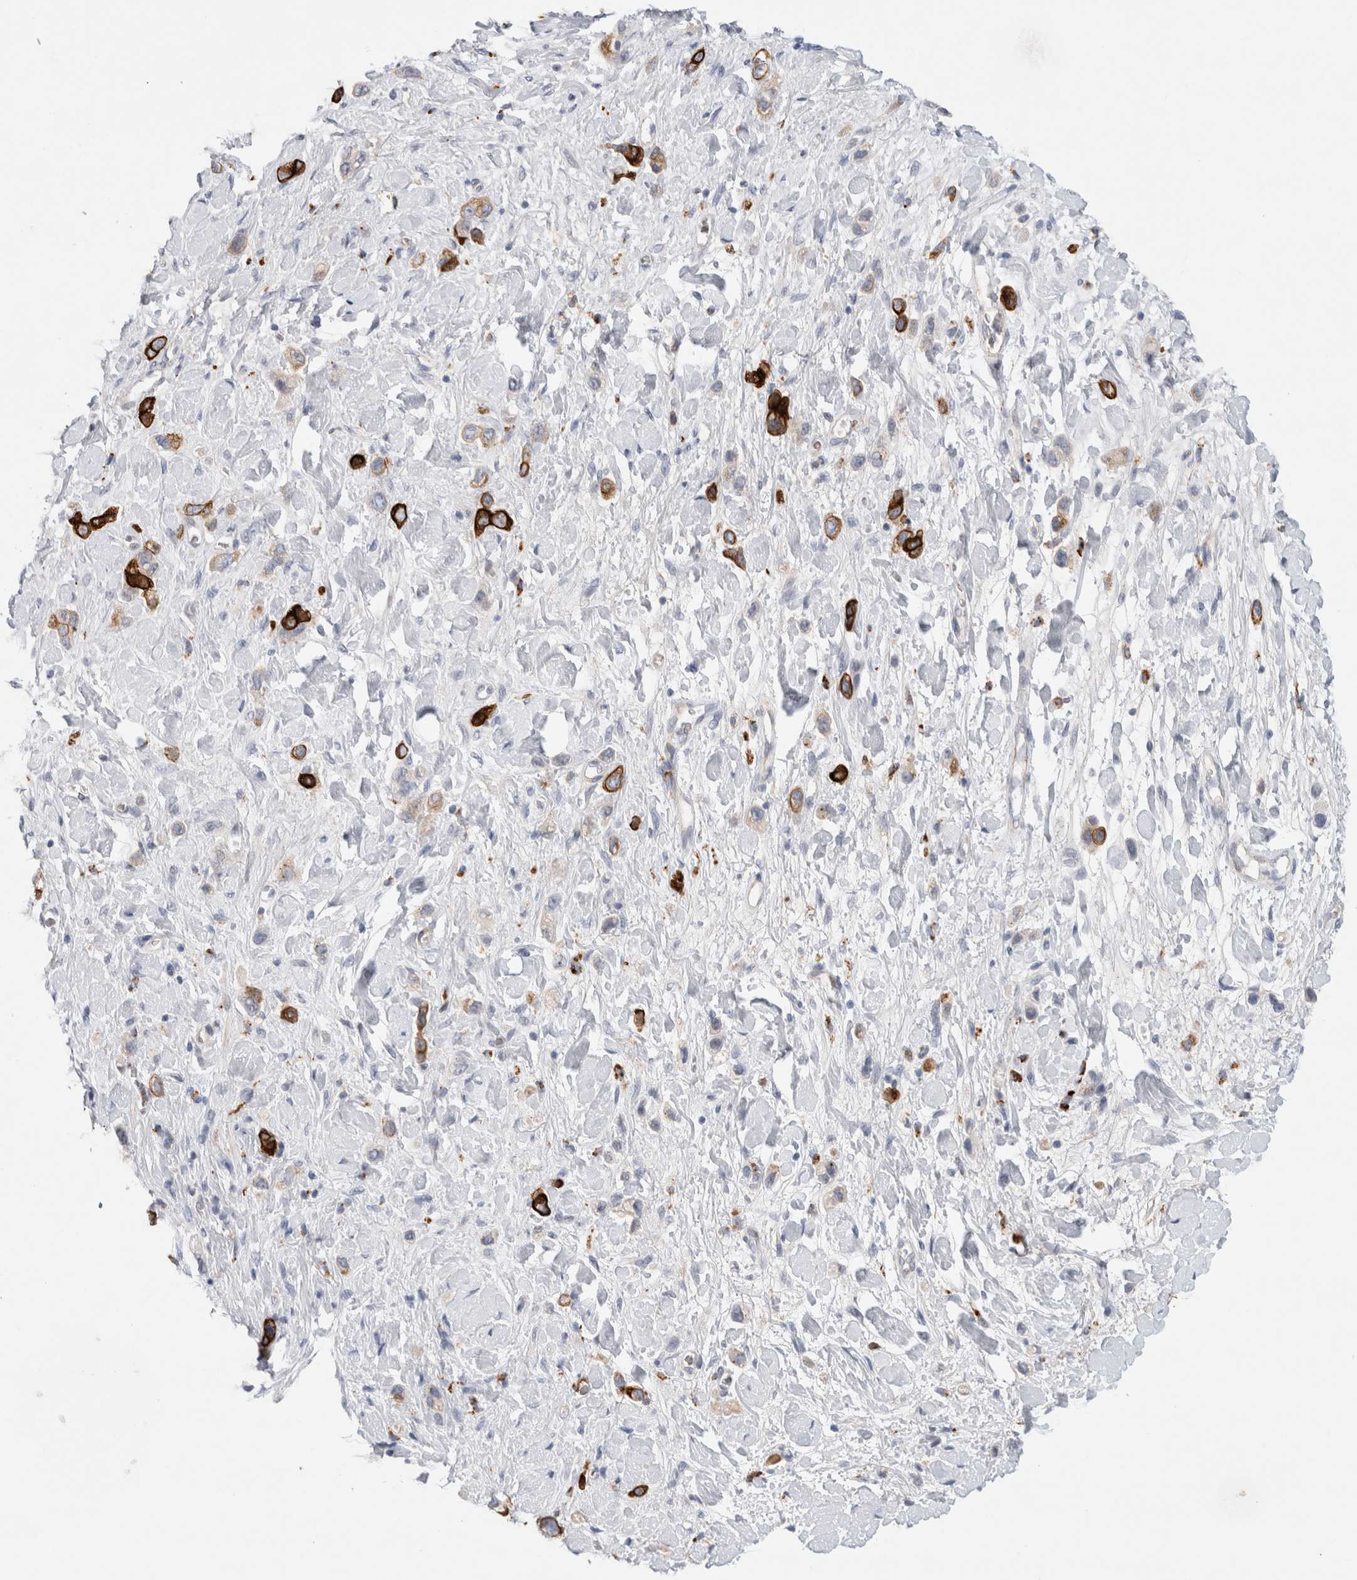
{"staining": {"intensity": "strong", "quantity": "<25%", "location": "cytoplasmic/membranous"}, "tissue": "stomach cancer", "cell_type": "Tumor cells", "image_type": "cancer", "snomed": [{"axis": "morphology", "description": "Adenocarcinoma, NOS"}, {"axis": "topography", "description": "Stomach"}], "caption": "This is a photomicrograph of immunohistochemistry staining of adenocarcinoma (stomach), which shows strong positivity in the cytoplasmic/membranous of tumor cells.", "gene": "GAA", "patient": {"sex": "female", "age": 65}}